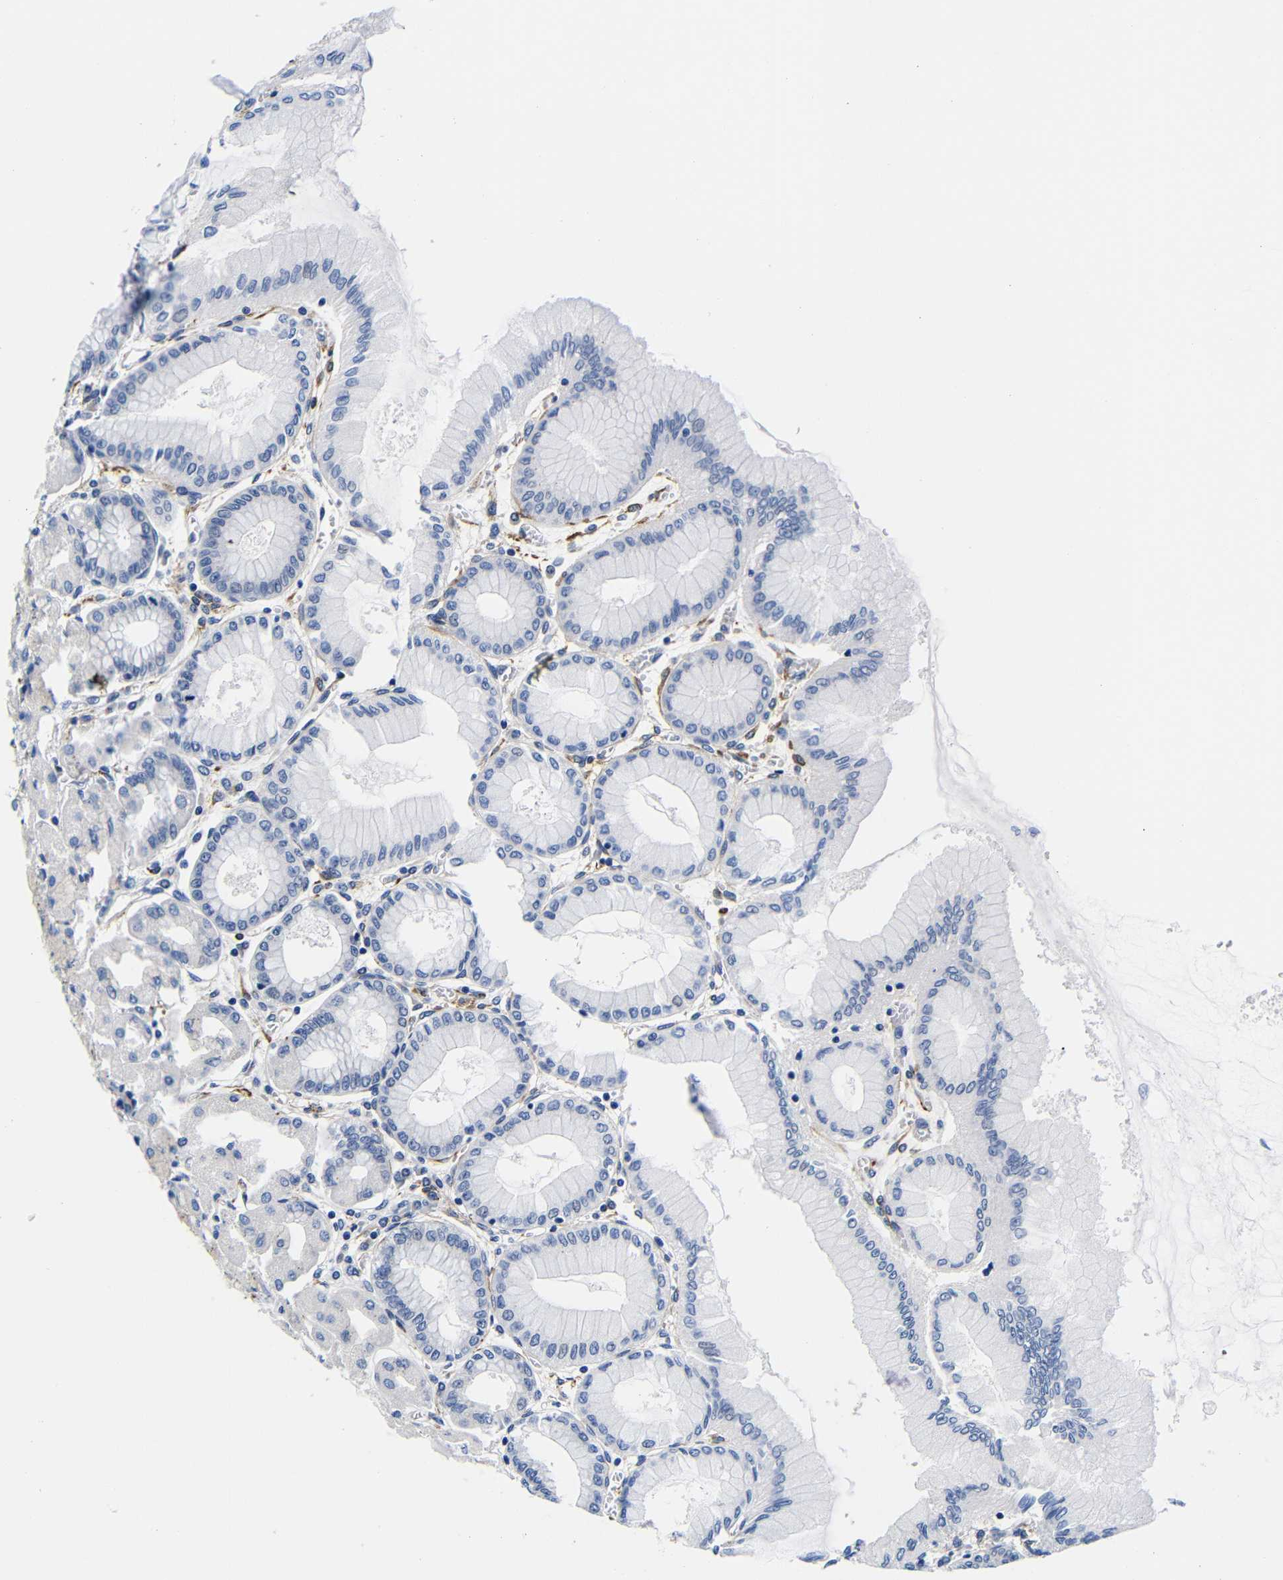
{"staining": {"intensity": "negative", "quantity": "none", "location": "none"}, "tissue": "stomach", "cell_type": "Glandular cells", "image_type": "normal", "snomed": [{"axis": "morphology", "description": "Normal tissue, NOS"}, {"axis": "topography", "description": "Stomach, upper"}], "caption": "This is a micrograph of IHC staining of unremarkable stomach, which shows no expression in glandular cells.", "gene": "LRIG1", "patient": {"sex": "female", "age": 56}}